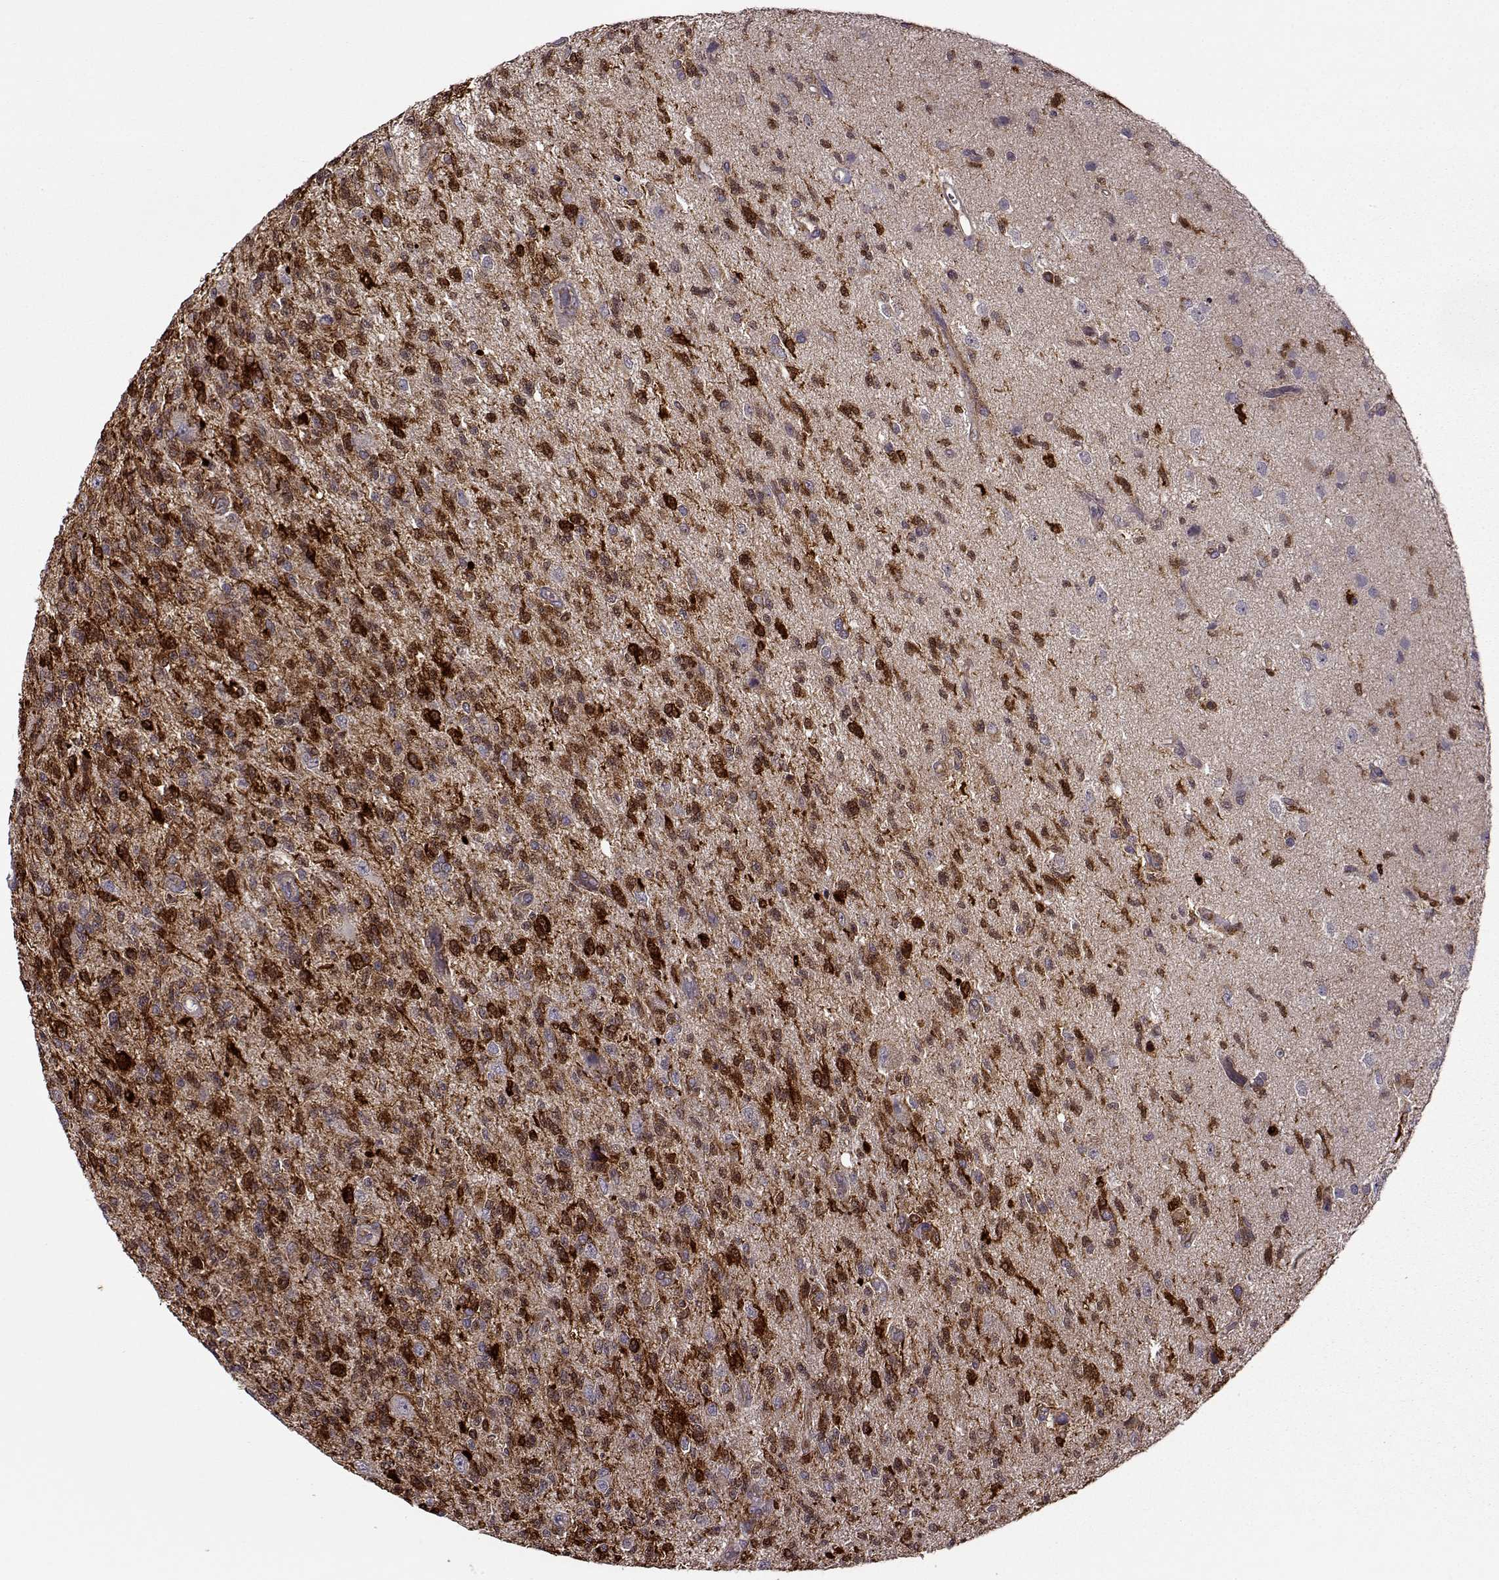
{"staining": {"intensity": "negative", "quantity": "none", "location": "none"}, "tissue": "glioma", "cell_type": "Tumor cells", "image_type": "cancer", "snomed": [{"axis": "morphology", "description": "Glioma, malignant, High grade"}, {"axis": "topography", "description": "Brain"}], "caption": "Immunohistochemical staining of human malignant high-grade glioma demonstrates no significant expression in tumor cells. (DAB (3,3'-diaminobenzidine) immunohistochemistry (IHC), high magnification).", "gene": "MTSS1", "patient": {"sex": "male", "age": 56}}